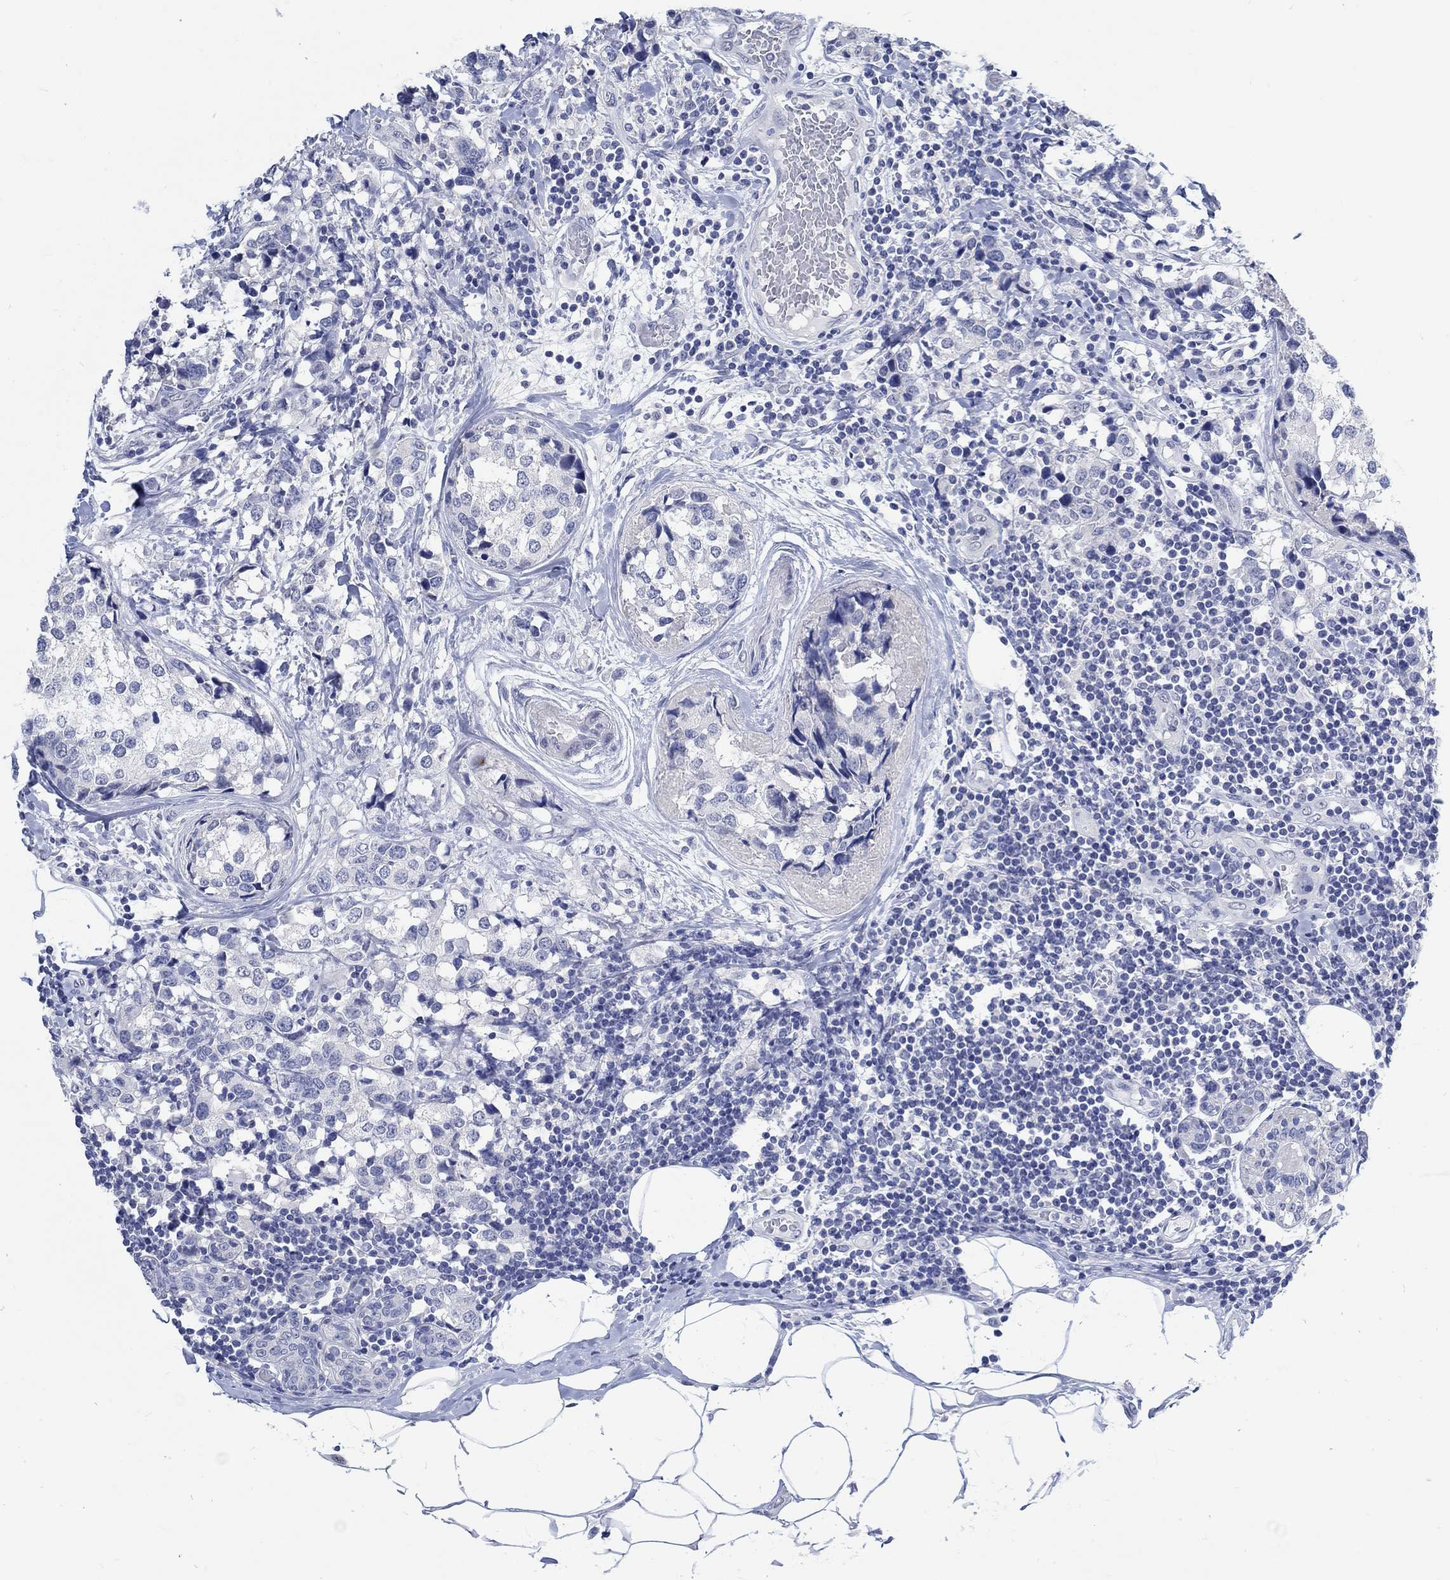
{"staining": {"intensity": "negative", "quantity": "none", "location": "none"}, "tissue": "breast cancer", "cell_type": "Tumor cells", "image_type": "cancer", "snomed": [{"axis": "morphology", "description": "Lobular carcinoma"}, {"axis": "topography", "description": "Breast"}], "caption": "Tumor cells are negative for protein expression in human breast cancer.", "gene": "C4orf47", "patient": {"sex": "female", "age": 59}}